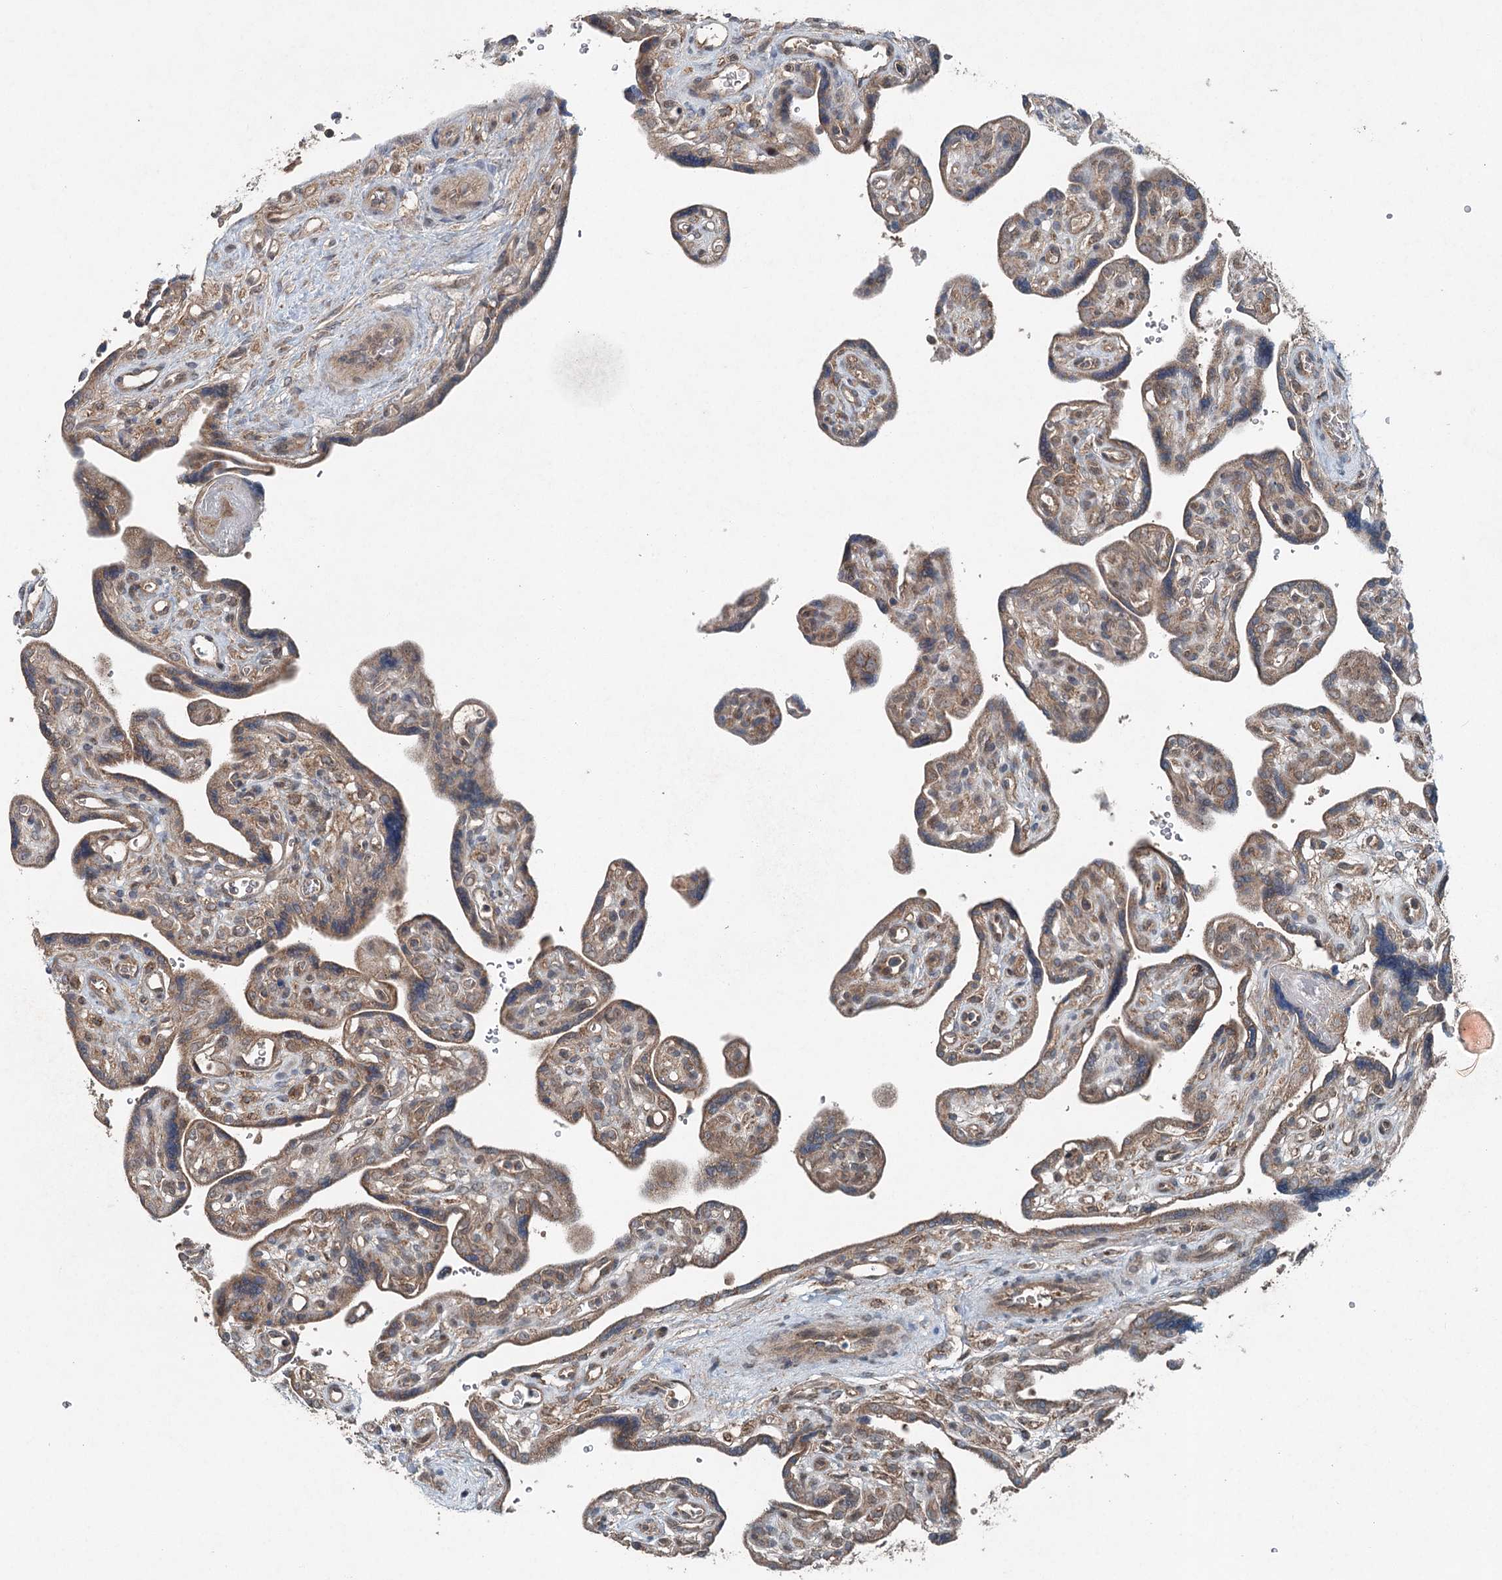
{"staining": {"intensity": "moderate", "quantity": "25%-75%", "location": "cytoplasmic/membranous"}, "tissue": "placenta", "cell_type": "Trophoblastic cells", "image_type": "normal", "snomed": [{"axis": "morphology", "description": "Normal tissue, NOS"}, {"axis": "topography", "description": "Placenta"}], "caption": "Placenta was stained to show a protein in brown. There is medium levels of moderate cytoplasmic/membranous expression in approximately 25%-75% of trophoblastic cells. (Stains: DAB (3,3'-diaminobenzidine) in brown, nuclei in blue, Microscopy: brightfield microscopy at high magnification).", "gene": "SKIC3", "patient": {"sex": "female", "age": 39}}